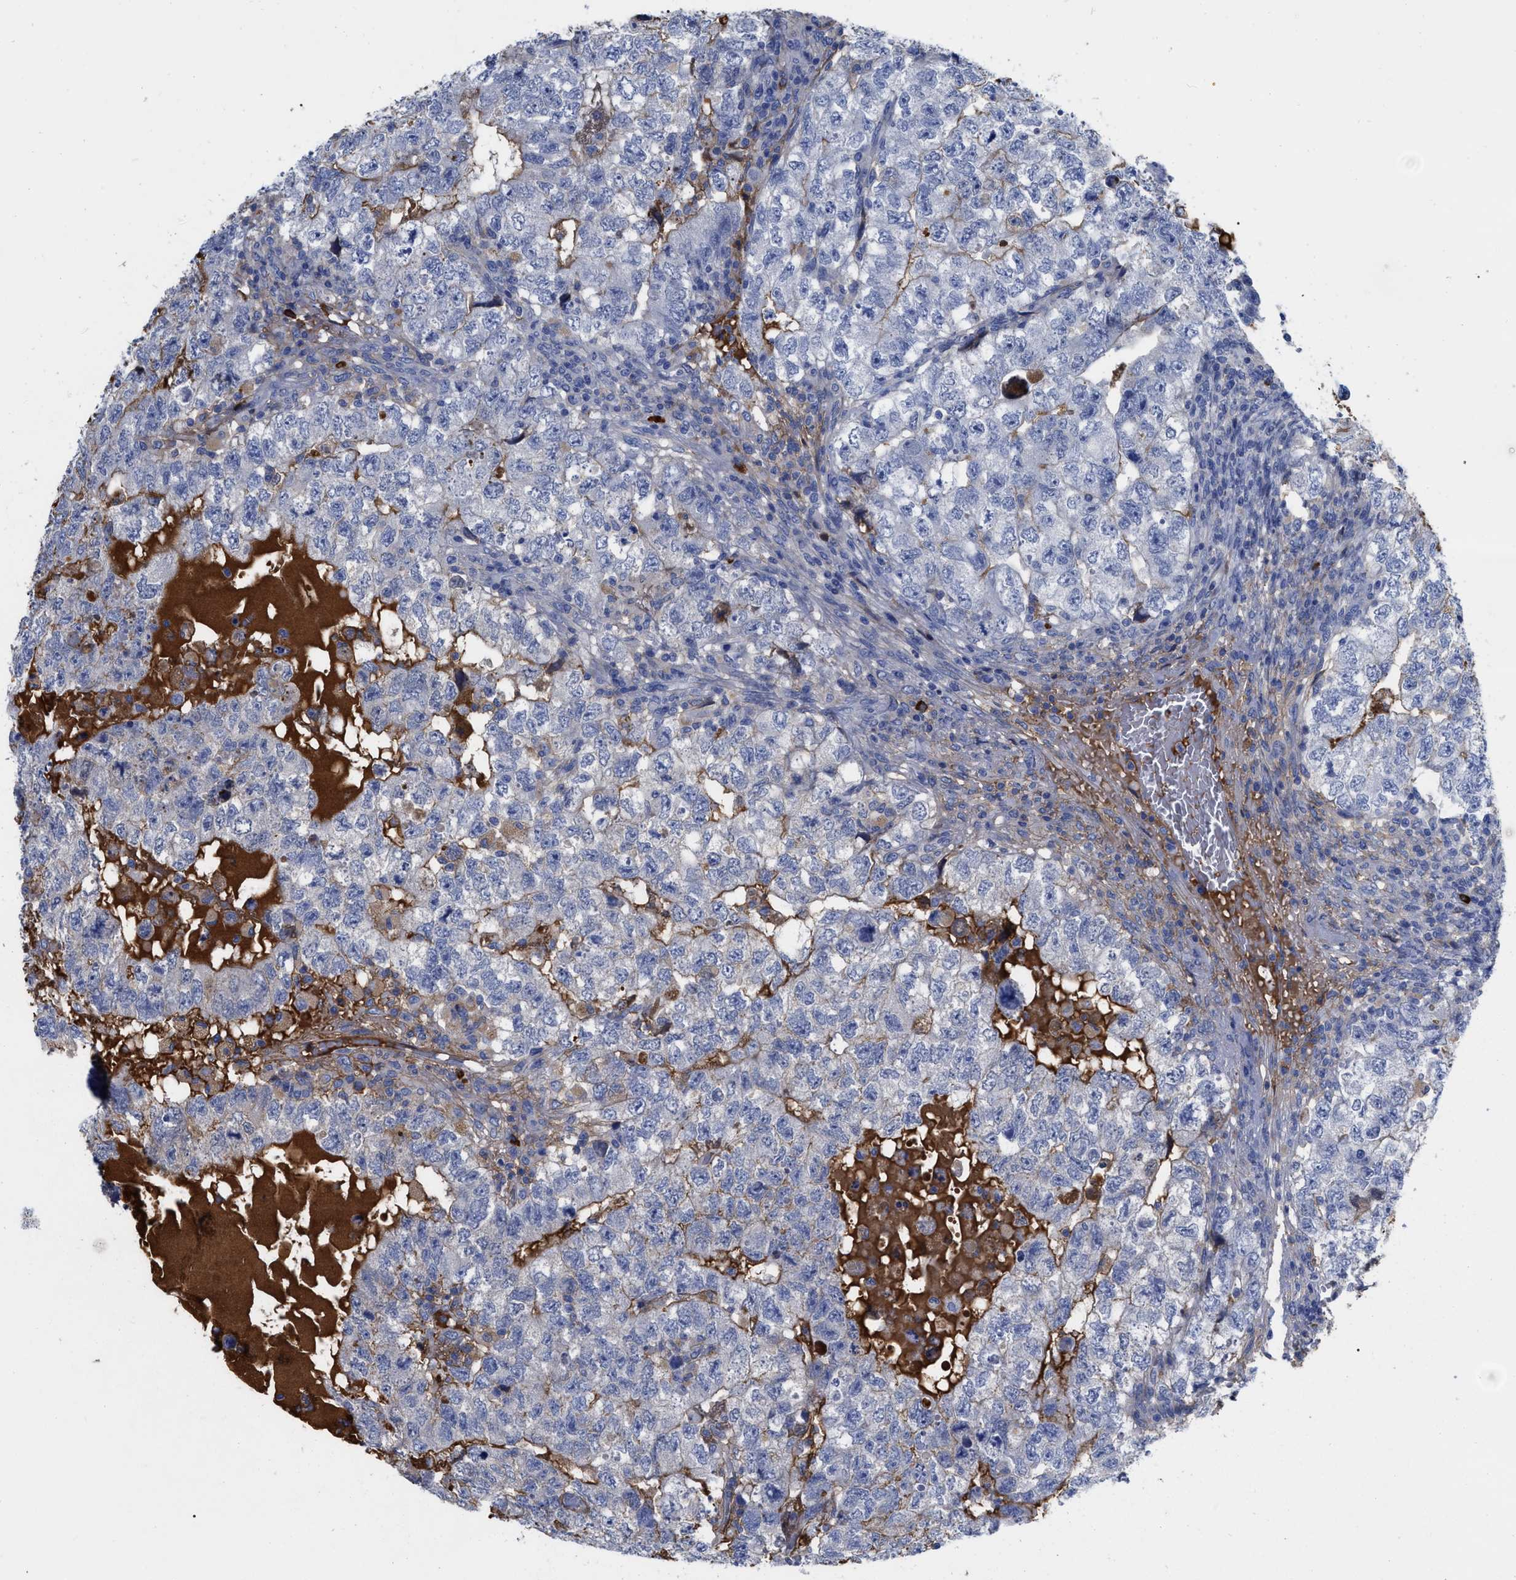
{"staining": {"intensity": "negative", "quantity": "none", "location": "none"}, "tissue": "testis cancer", "cell_type": "Tumor cells", "image_type": "cancer", "snomed": [{"axis": "morphology", "description": "Carcinoma, Embryonal, NOS"}, {"axis": "topography", "description": "Testis"}], "caption": "IHC image of human testis cancer stained for a protein (brown), which reveals no staining in tumor cells.", "gene": "IGHV5-51", "patient": {"sex": "male", "age": 36}}